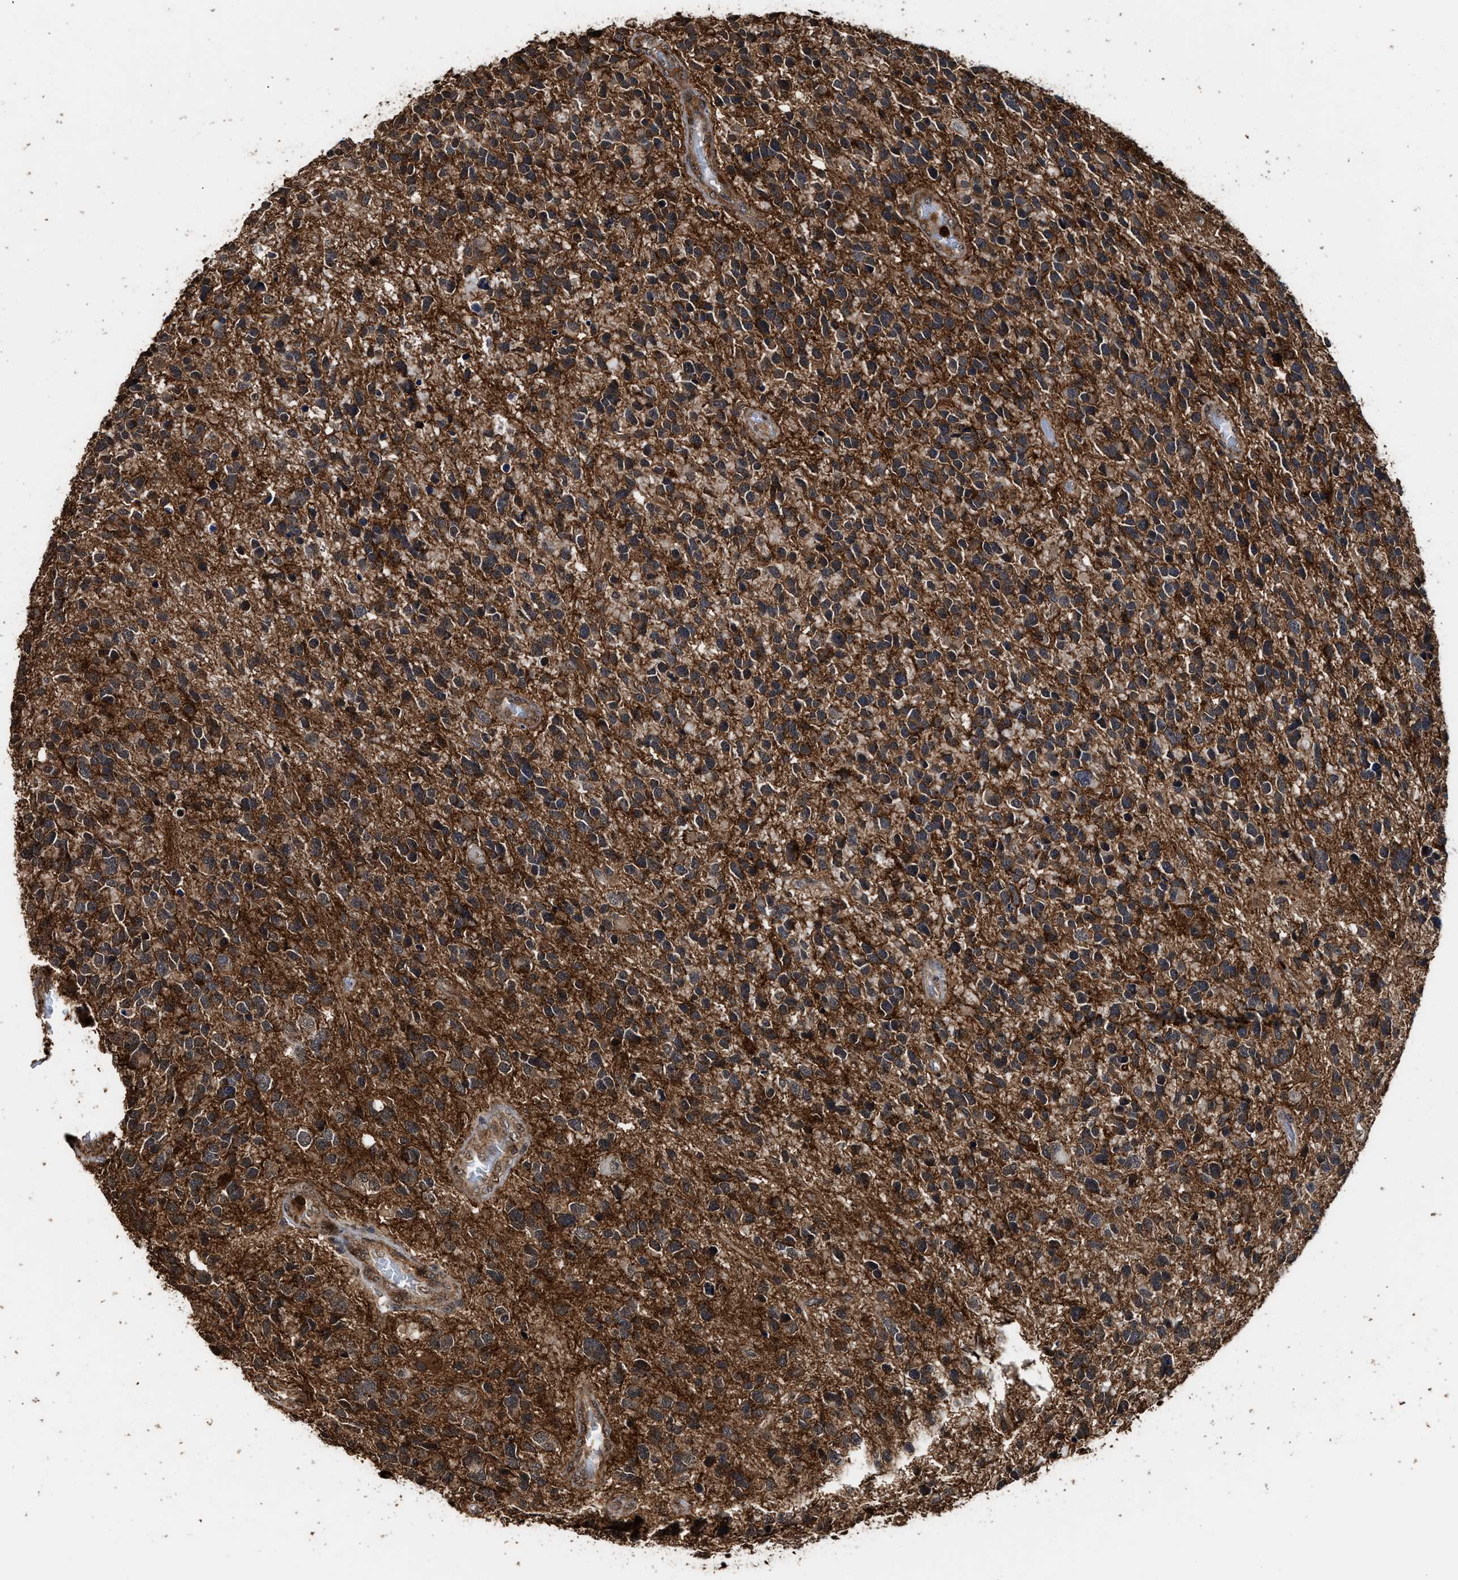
{"staining": {"intensity": "strong", "quantity": ">75%", "location": "cytoplasmic/membranous"}, "tissue": "glioma", "cell_type": "Tumor cells", "image_type": "cancer", "snomed": [{"axis": "morphology", "description": "Glioma, malignant, High grade"}, {"axis": "topography", "description": "Brain"}], "caption": "A brown stain highlights strong cytoplasmic/membranous staining of a protein in human malignant glioma (high-grade) tumor cells. (IHC, brightfield microscopy, high magnification).", "gene": "SEPTIN2", "patient": {"sex": "female", "age": 58}}